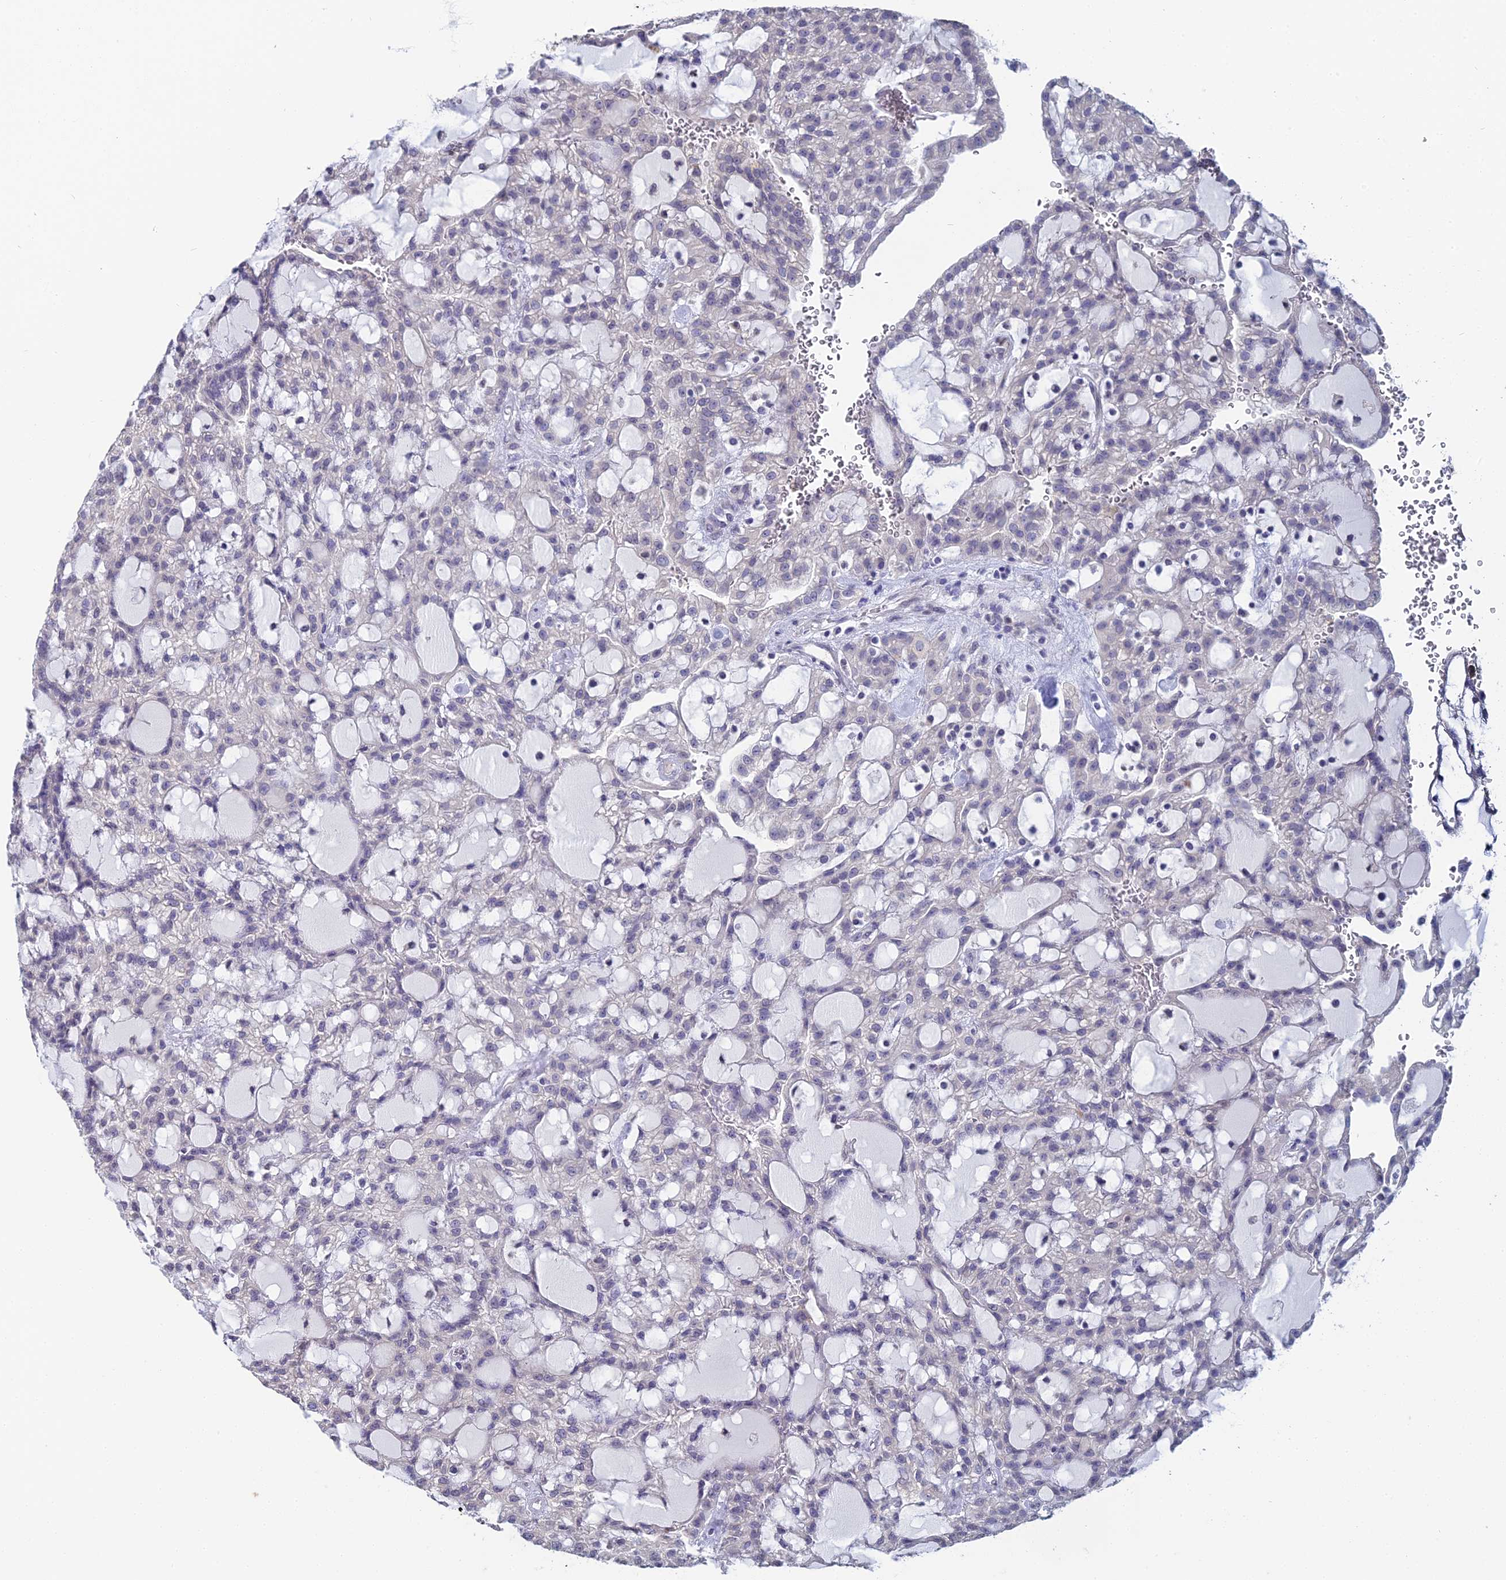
{"staining": {"intensity": "negative", "quantity": "none", "location": "none"}, "tissue": "renal cancer", "cell_type": "Tumor cells", "image_type": "cancer", "snomed": [{"axis": "morphology", "description": "Adenocarcinoma, NOS"}, {"axis": "topography", "description": "Kidney"}], "caption": "Immunohistochemical staining of renal cancer reveals no significant staining in tumor cells.", "gene": "PRR22", "patient": {"sex": "male", "age": 63}}